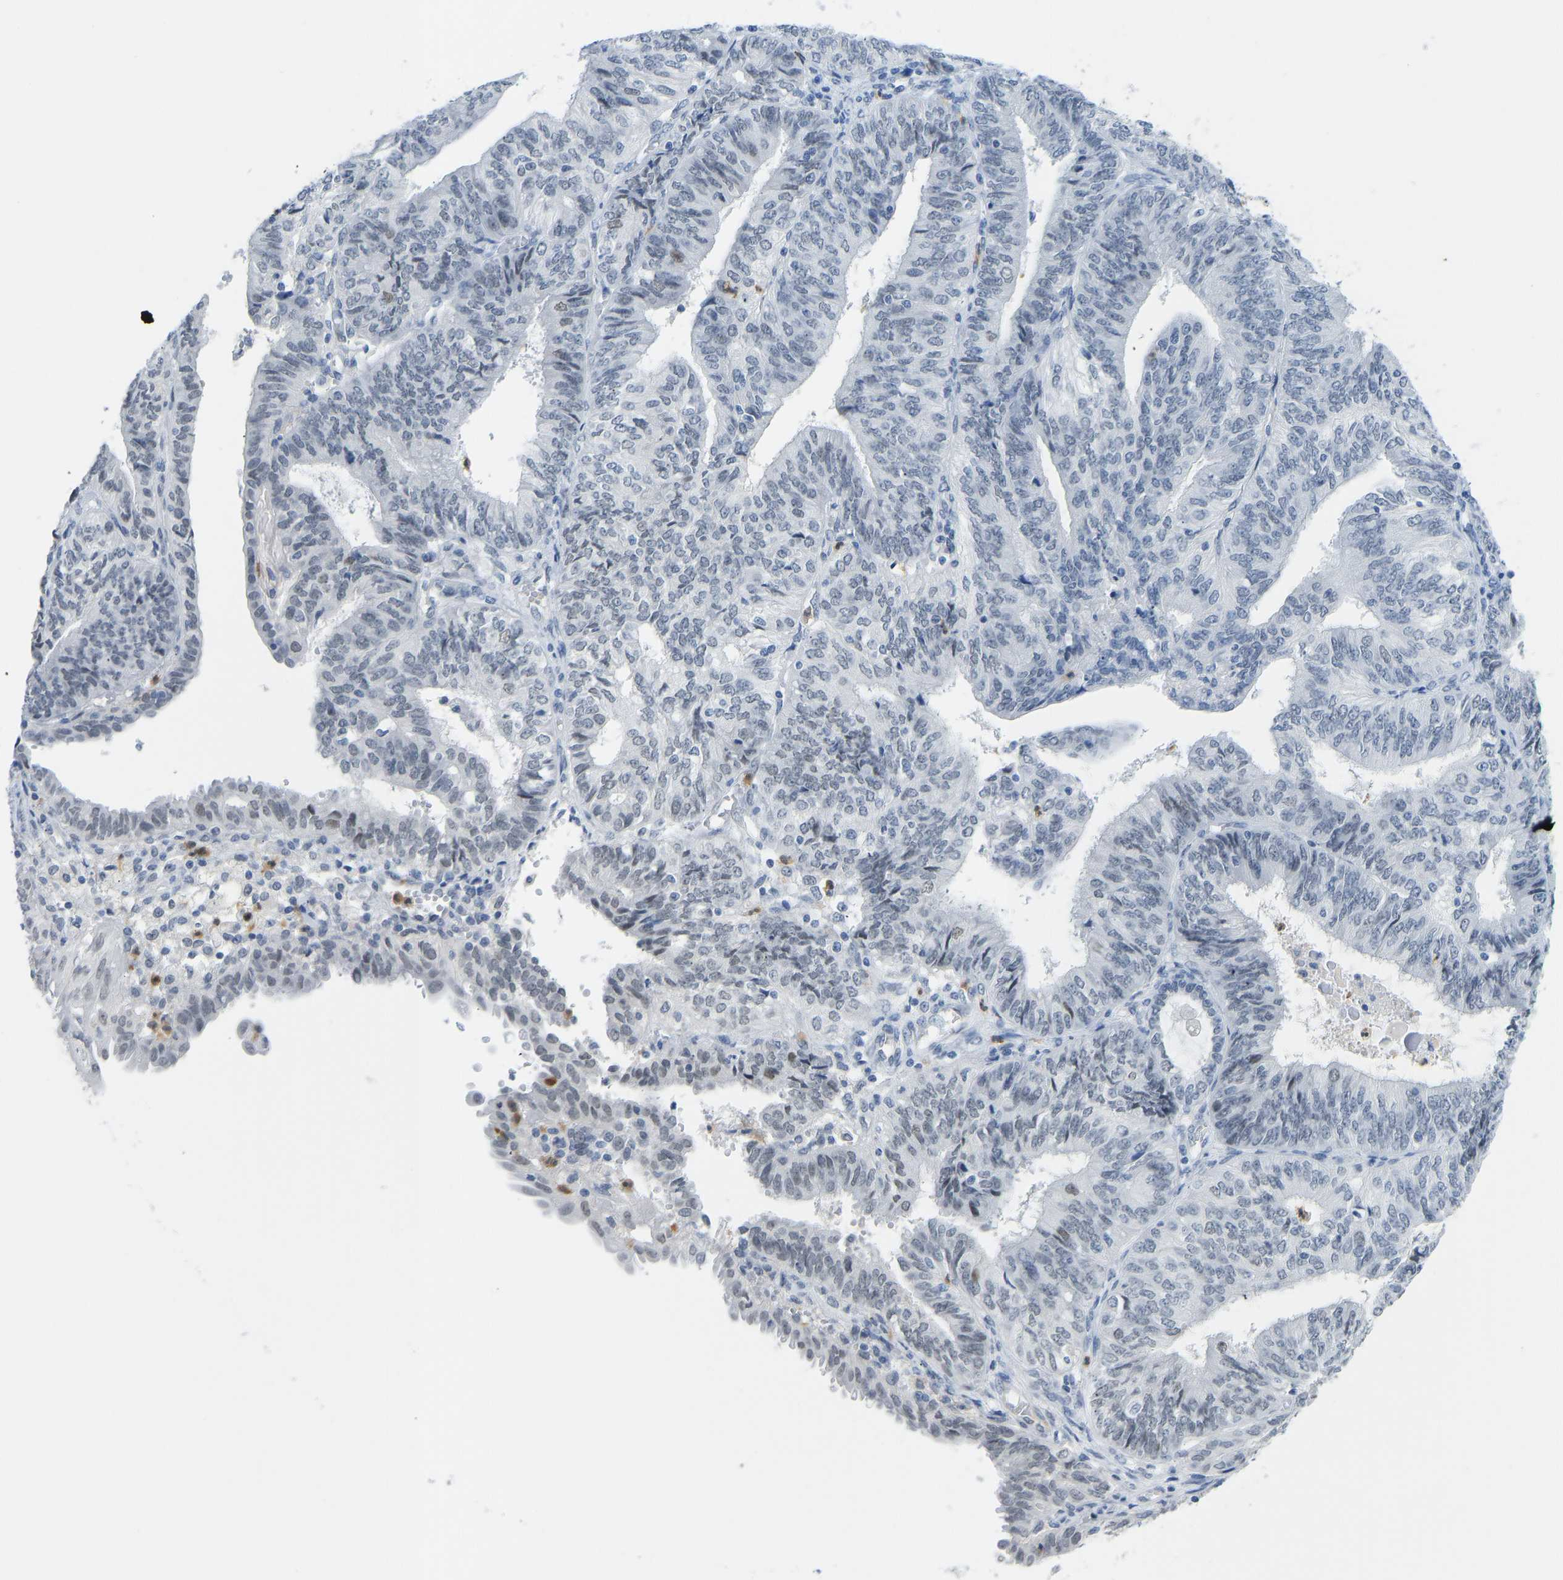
{"staining": {"intensity": "negative", "quantity": "none", "location": "none"}, "tissue": "endometrial cancer", "cell_type": "Tumor cells", "image_type": "cancer", "snomed": [{"axis": "morphology", "description": "Adenocarcinoma, NOS"}, {"axis": "topography", "description": "Endometrium"}], "caption": "Protein analysis of endometrial cancer demonstrates no significant positivity in tumor cells.", "gene": "TXNDC2", "patient": {"sex": "female", "age": 58}}